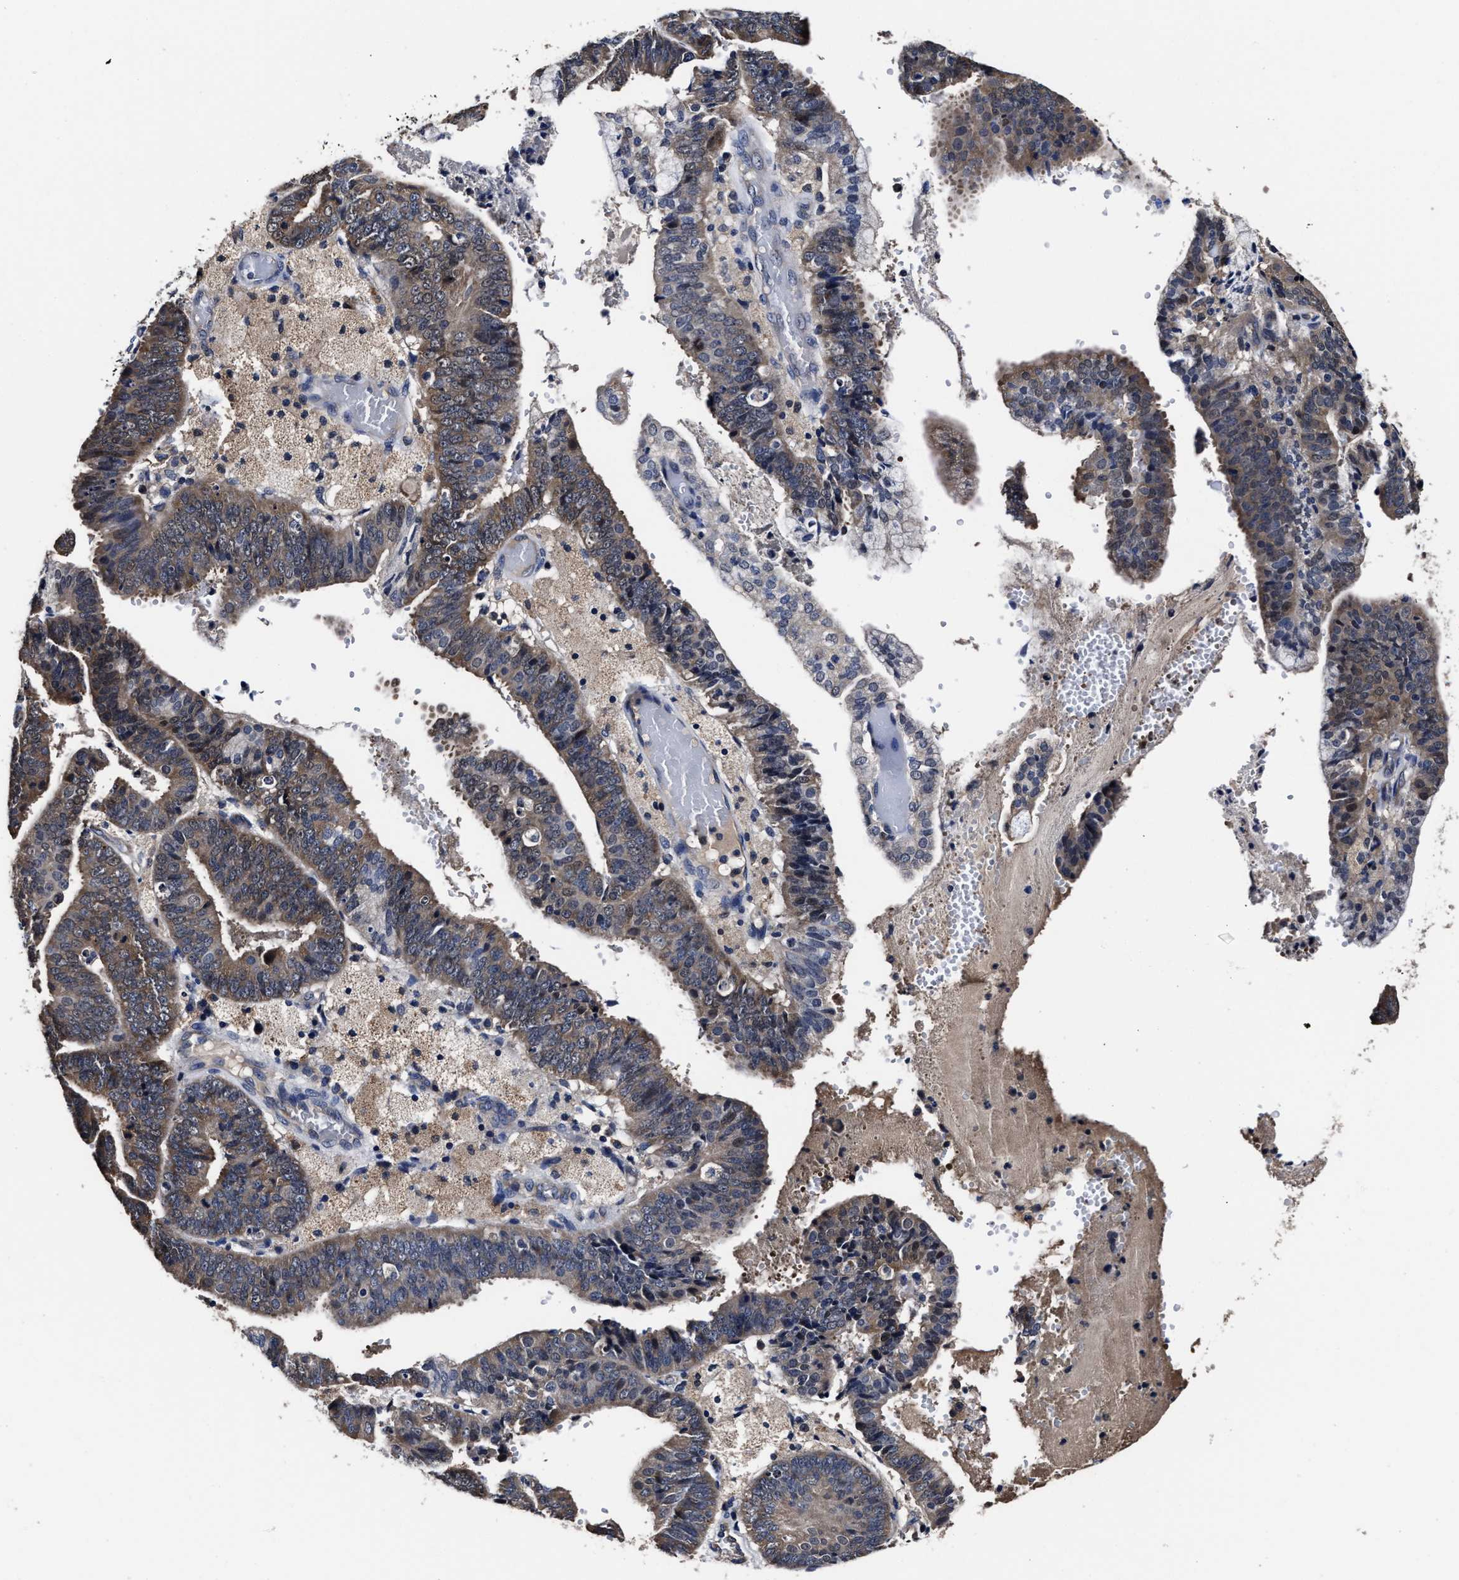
{"staining": {"intensity": "weak", "quantity": ">75%", "location": "cytoplasmic/membranous"}, "tissue": "endometrial cancer", "cell_type": "Tumor cells", "image_type": "cancer", "snomed": [{"axis": "morphology", "description": "Adenocarcinoma, NOS"}, {"axis": "topography", "description": "Endometrium"}], "caption": "Brown immunohistochemical staining in human endometrial cancer (adenocarcinoma) exhibits weak cytoplasmic/membranous positivity in approximately >75% of tumor cells.", "gene": "SOCS5", "patient": {"sex": "female", "age": 63}}